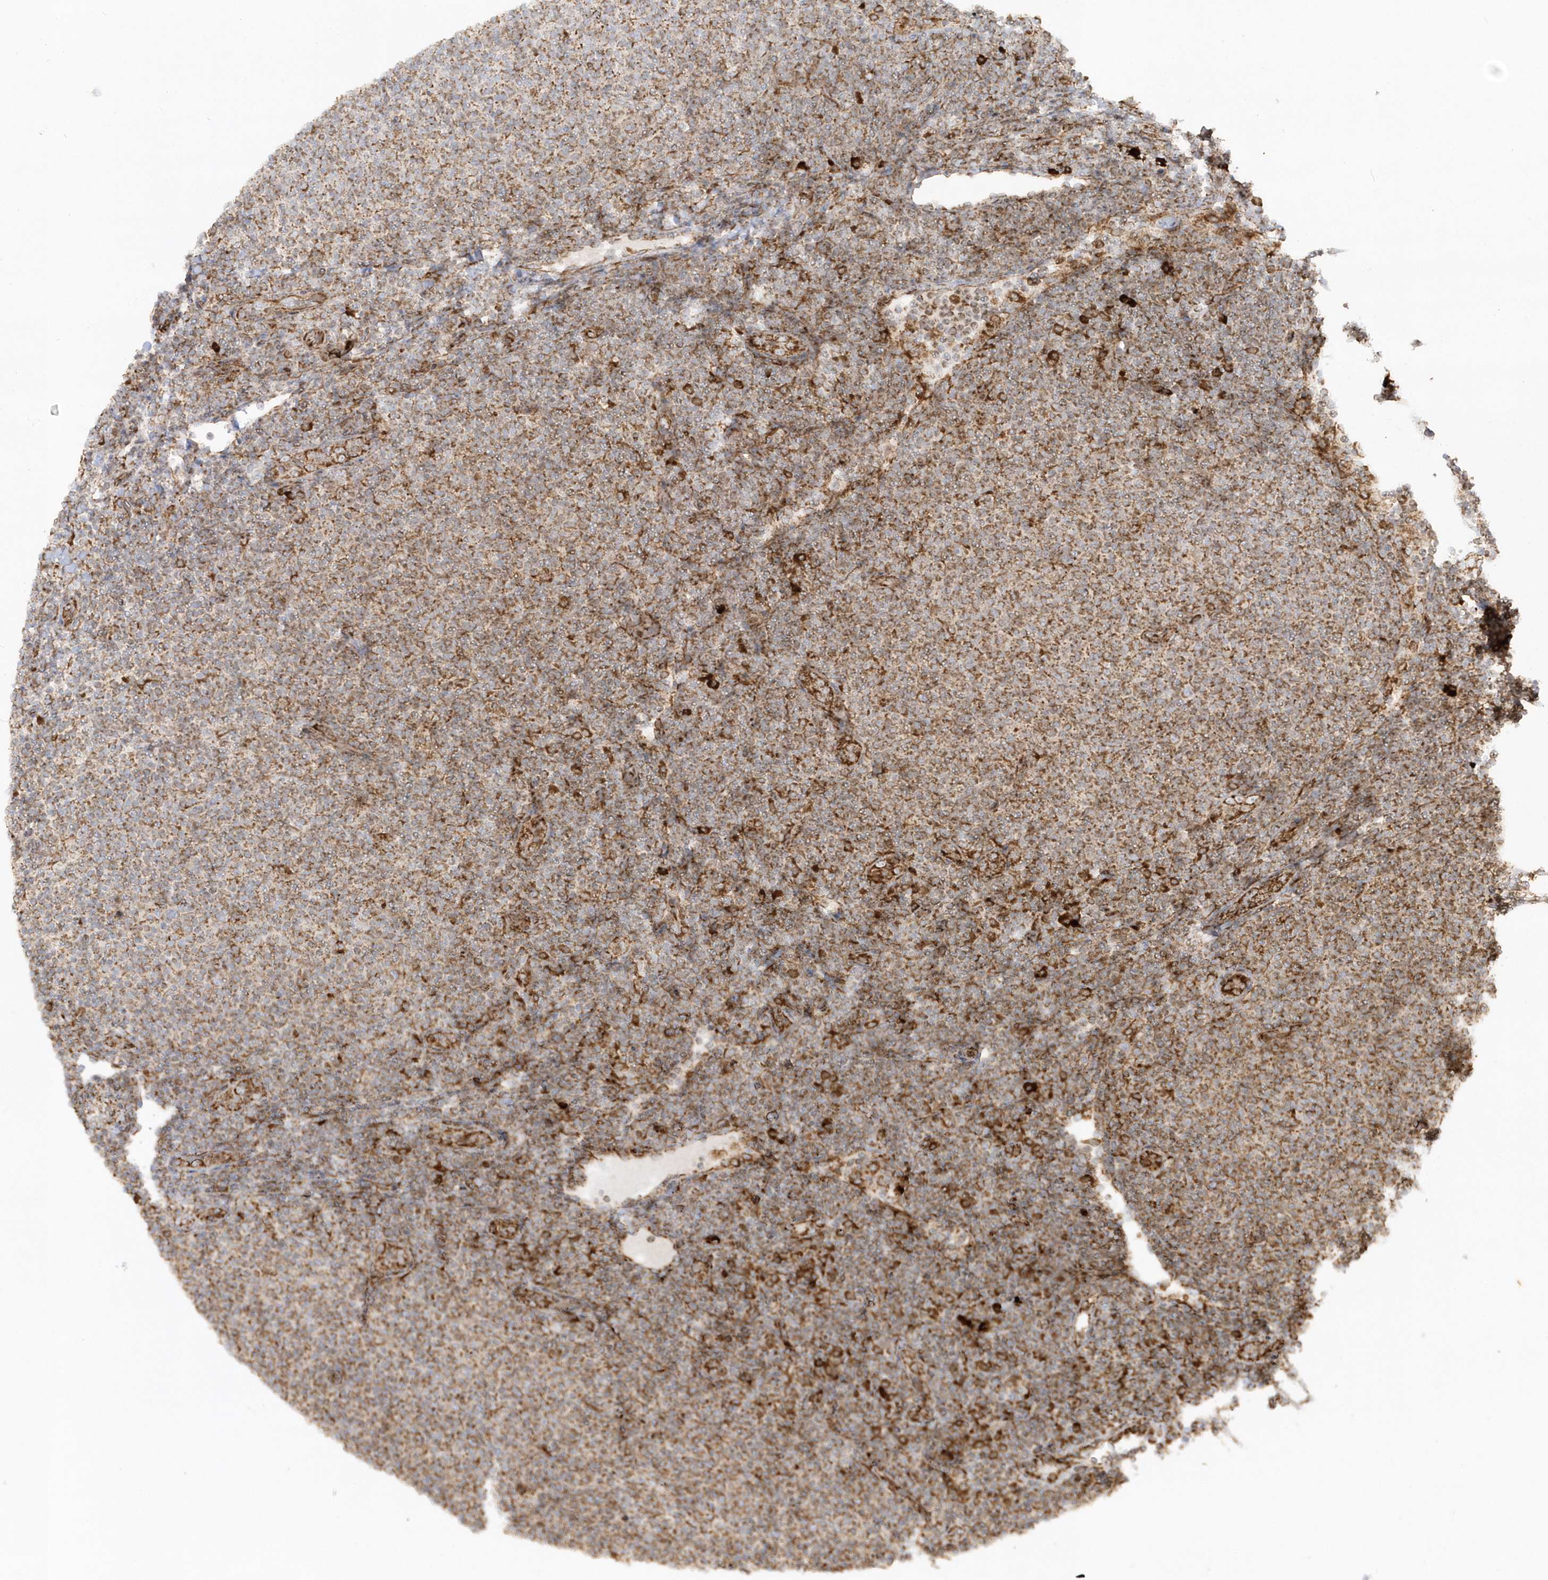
{"staining": {"intensity": "moderate", "quantity": ">75%", "location": "cytoplasmic/membranous"}, "tissue": "lymphoma", "cell_type": "Tumor cells", "image_type": "cancer", "snomed": [{"axis": "morphology", "description": "Malignant lymphoma, non-Hodgkin's type, Low grade"}, {"axis": "topography", "description": "Lymph node"}], "caption": "There is medium levels of moderate cytoplasmic/membranous positivity in tumor cells of low-grade malignant lymphoma, non-Hodgkin's type, as demonstrated by immunohistochemical staining (brown color).", "gene": "SH3BP2", "patient": {"sex": "male", "age": 66}}